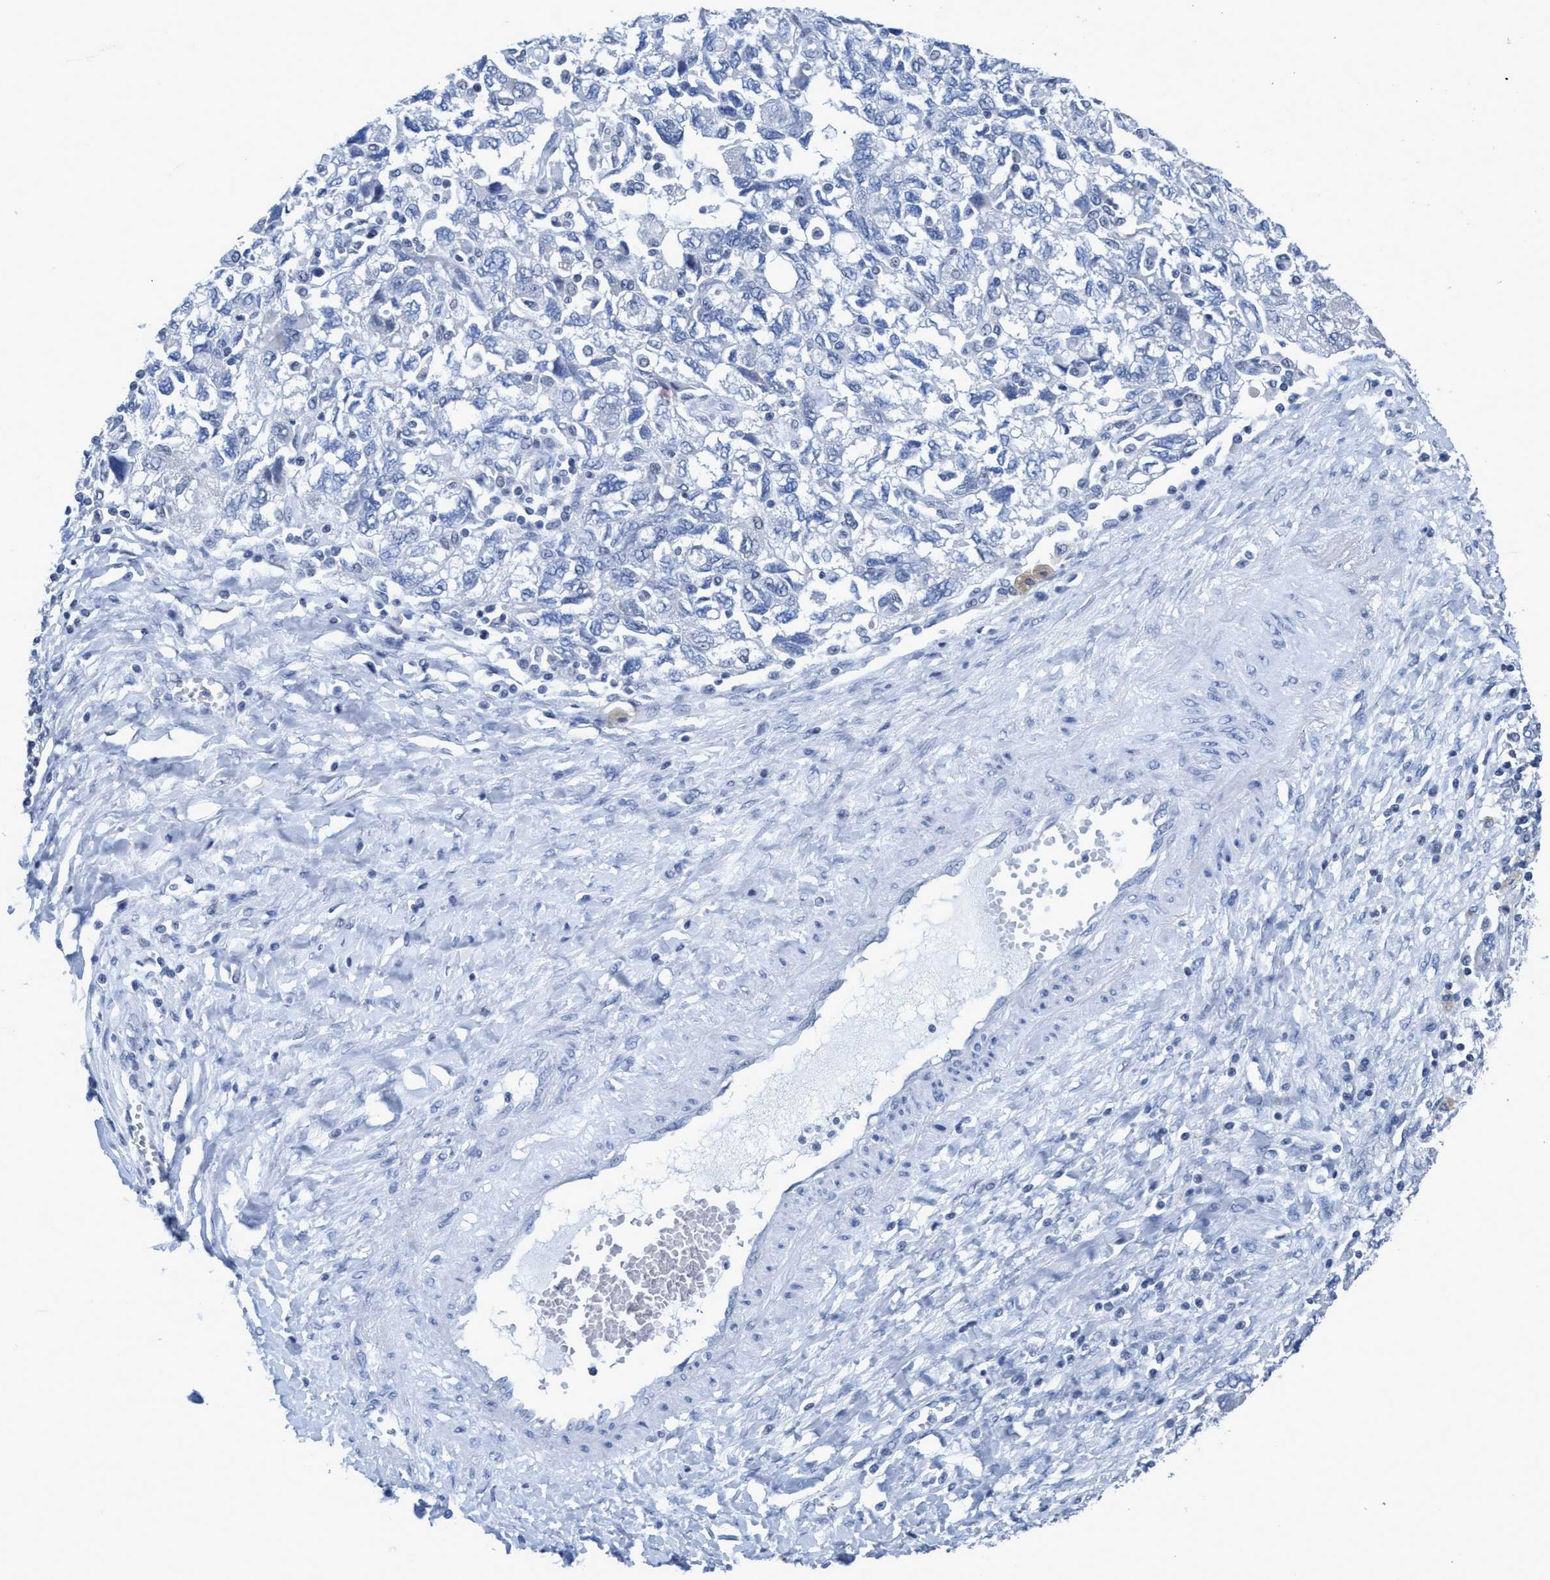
{"staining": {"intensity": "negative", "quantity": "none", "location": "none"}, "tissue": "ovarian cancer", "cell_type": "Tumor cells", "image_type": "cancer", "snomed": [{"axis": "morphology", "description": "Carcinoma, NOS"}, {"axis": "morphology", "description": "Cystadenocarcinoma, serous, NOS"}, {"axis": "topography", "description": "Ovary"}], "caption": "An immunohistochemistry photomicrograph of ovarian cancer (carcinoma) is shown. There is no staining in tumor cells of ovarian cancer (carcinoma).", "gene": "DNAI1", "patient": {"sex": "female", "age": 69}}